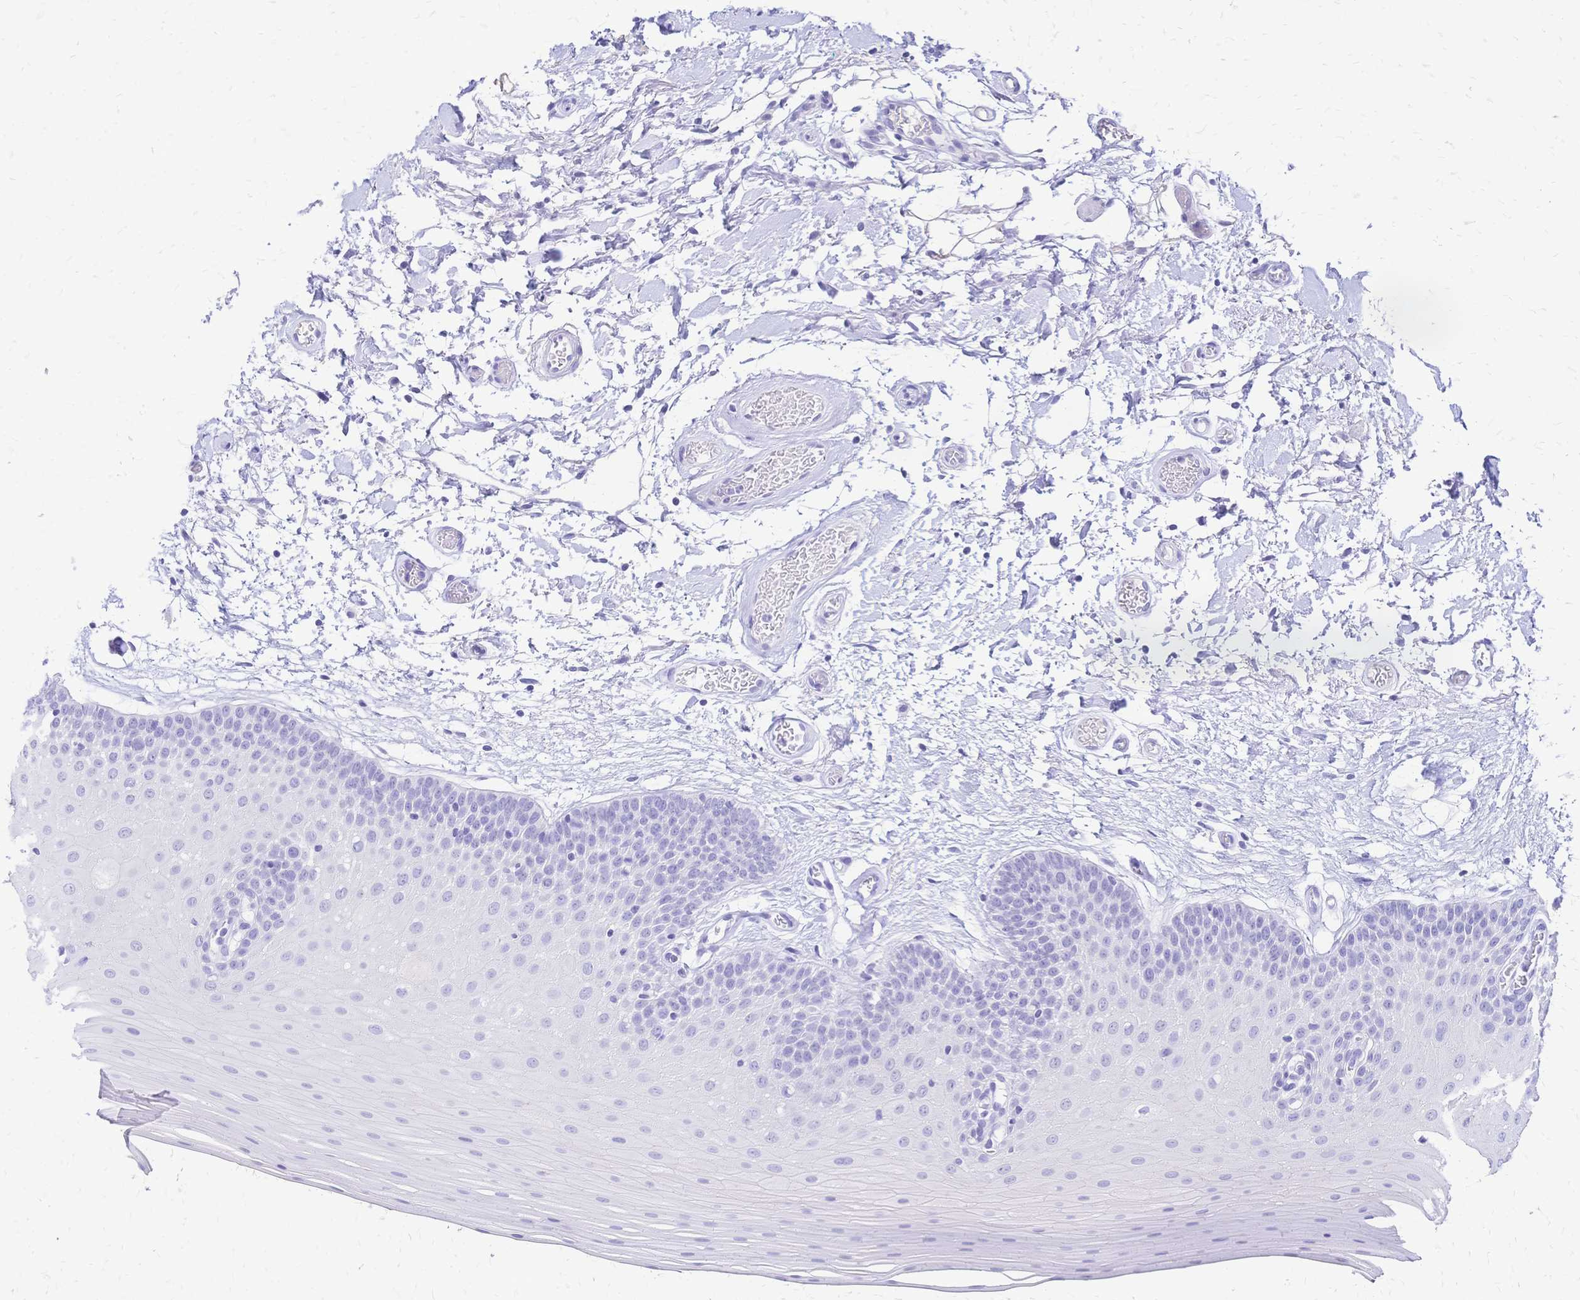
{"staining": {"intensity": "negative", "quantity": "none", "location": "none"}, "tissue": "oral mucosa", "cell_type": "Squamous epithelial cells", "image_type": "normal", "snomed": [{"axis": "morphology", "description": "Normal tissue, NOS"}, {"axis": "morphology", "description": "Squamous cell carcinoma, NOS"}, {"axis": "topography", "description": "Oral tissue"}, {"axis": "topography", "description": "Tounge, NOS"}, {"axis": "topography", "description": "Head-Neck"}], "caption": "Micrograph shows no protein positivity in squamous epithelial cells of unremarkable oral mucosa.", "gene": "FA2H", "patient": {"sex": "male", "age": 62}}